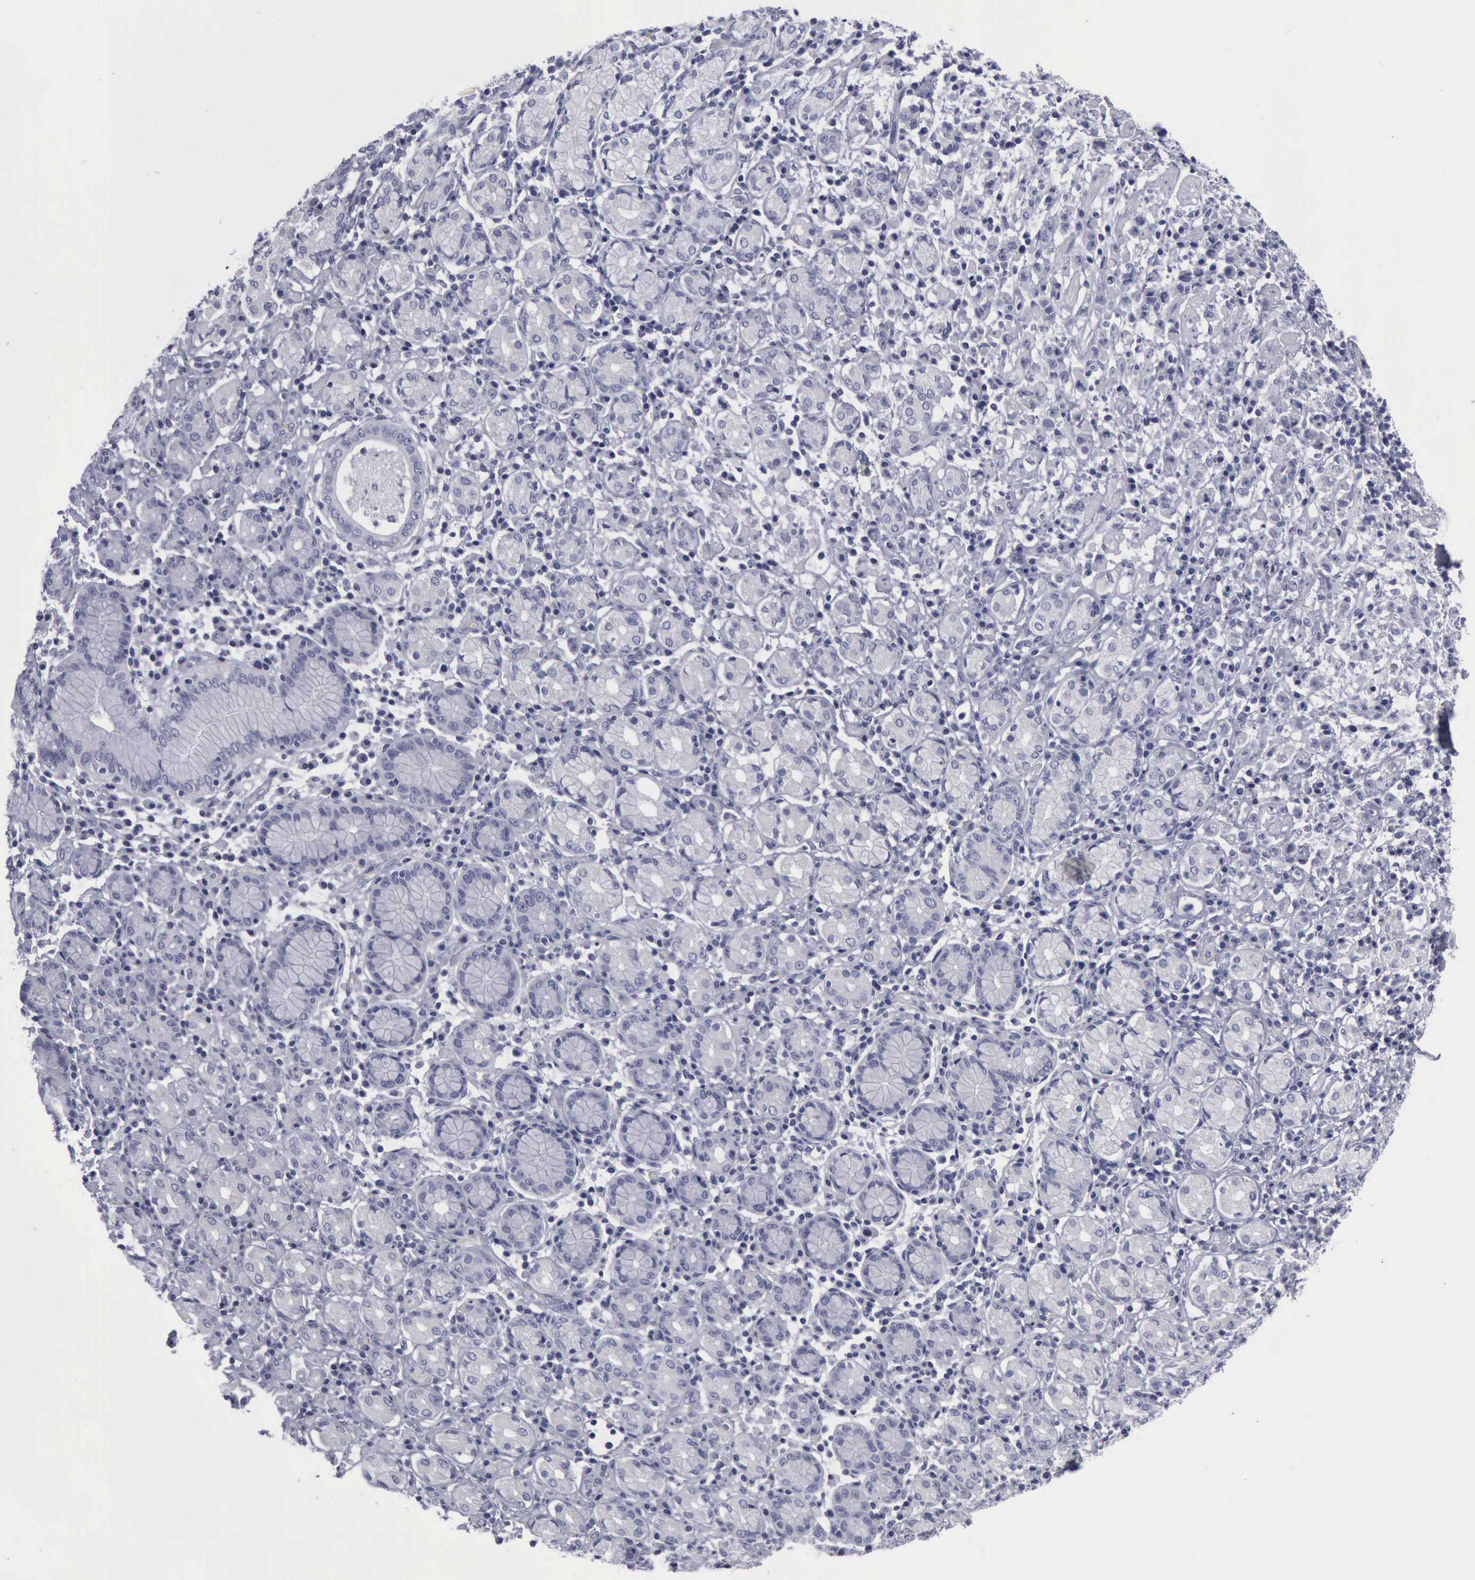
{"staining": {"intensity": "negative", "quantity": "none", "location": "none"}, "tissue": "stomach cancer", "cell_type": "Tumor cells", "image_type": "cancer", "snomed": [{"axis": "morphology", "description": "Adenocarcinoma, NOS"}, {"axis": "topography", "description": "Stomach, lower"}], "caption": "An immunohistochemistry micrograph of stomach adenocarcinoma is shown. There is no staining in tumor cells of stomach adenocarcinoma.", "gene": "KRT13", "patient": {"sex": "male", "age": 88}}